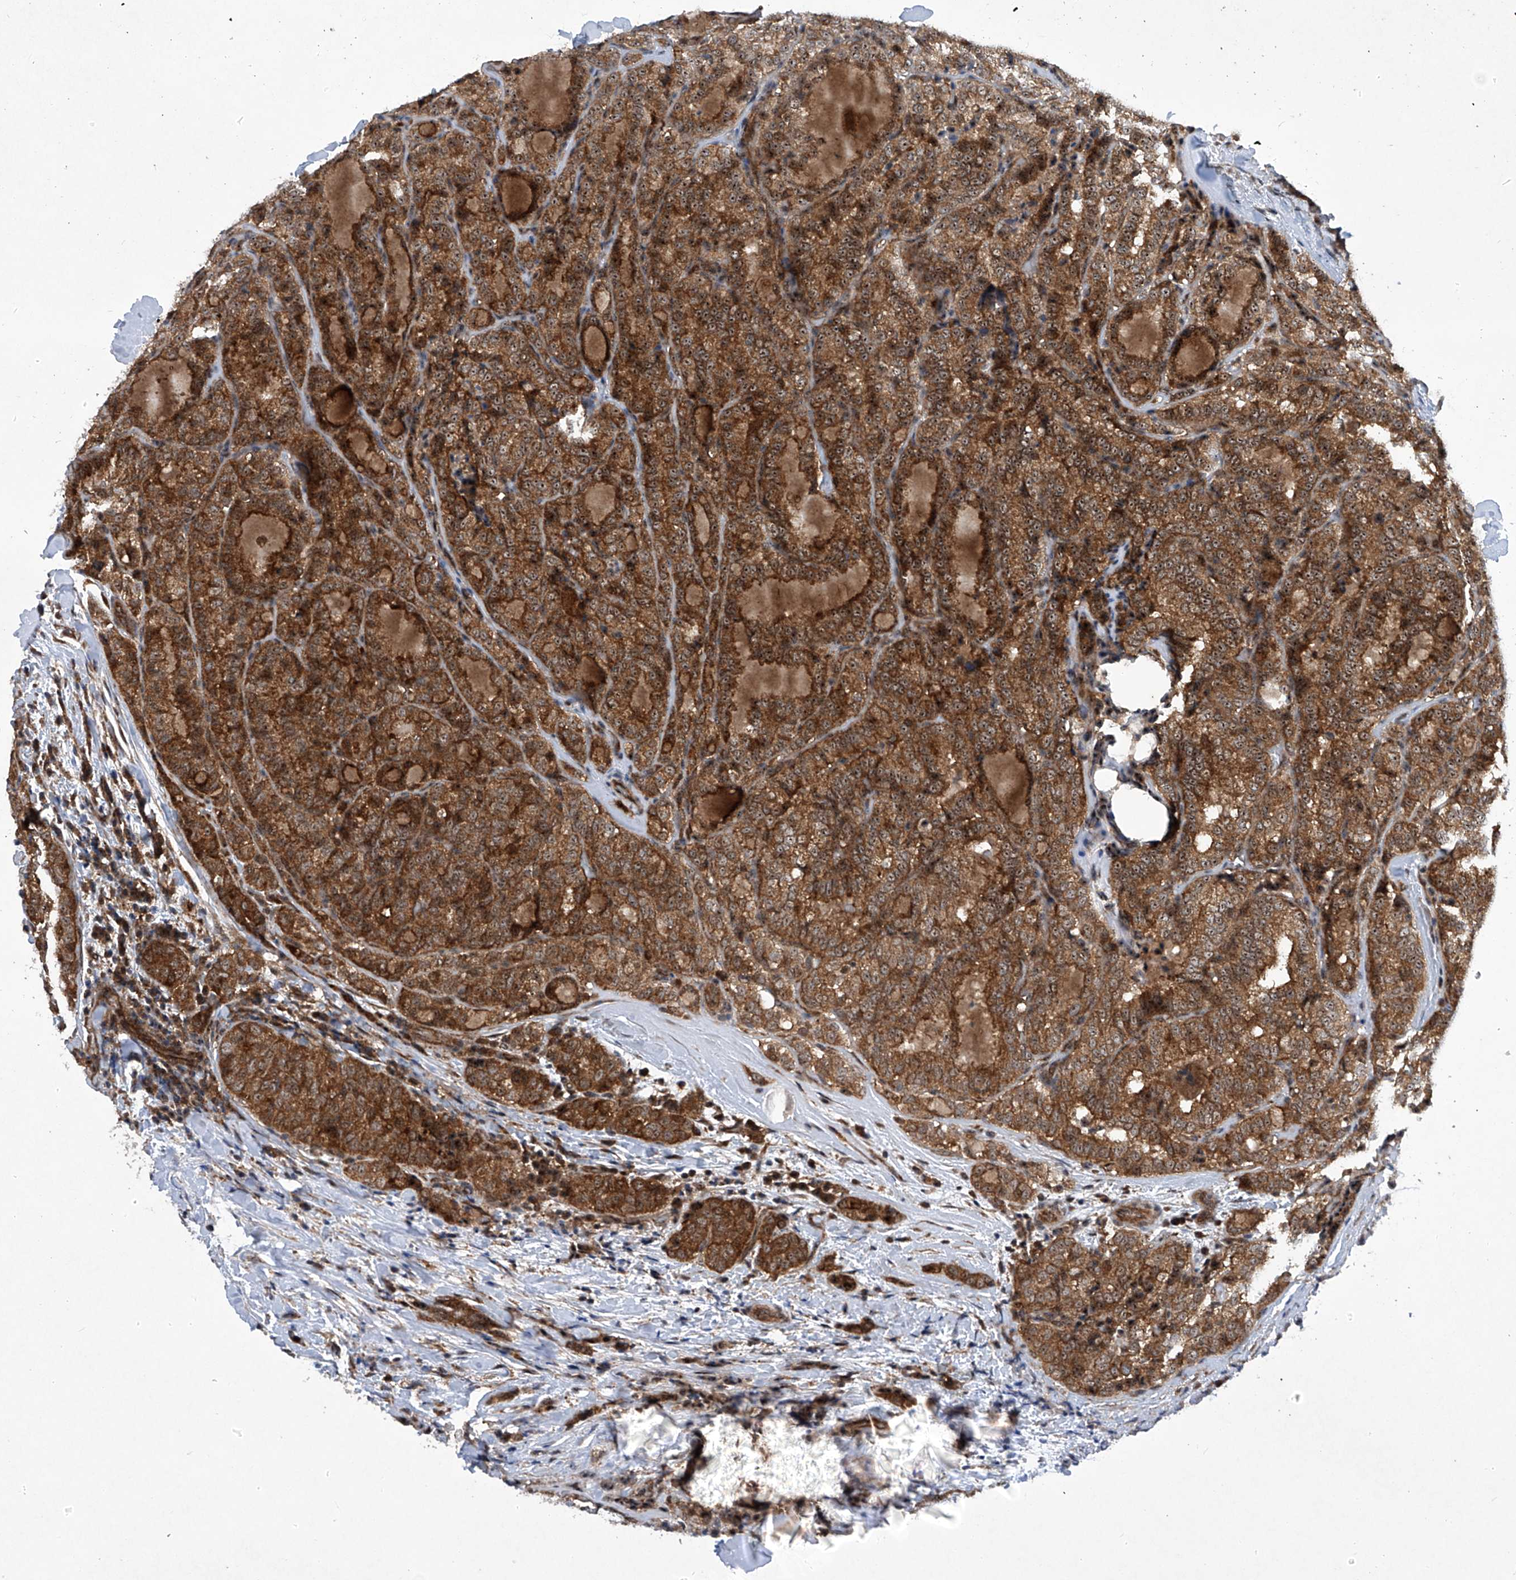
{"staining": {"intensity": "moderate", "quantity": ">75%", "location": "cytoplasmic/membranous,nuclear"}, "tissue": "thyroid cancer", "cell_type": "Tumor cells", "image_type": "cancer", "snomed": [{"axis": "morphology", "description": "Normal tissue, NOS"}, {"axis": "morphology", "description": "Papillary adenocarcinoma, NOS"}, {"axis": "topography", "description": "Thyroid gland"}], "caption": "Protein staining of thyroid papillary adenocarcinoma tissue shows moderate cytoplasmic/membranous and nuclear expression in about >75% of tumor cells.", "gene": "CISH", "patient": {"sex": "female", "age": 30}}